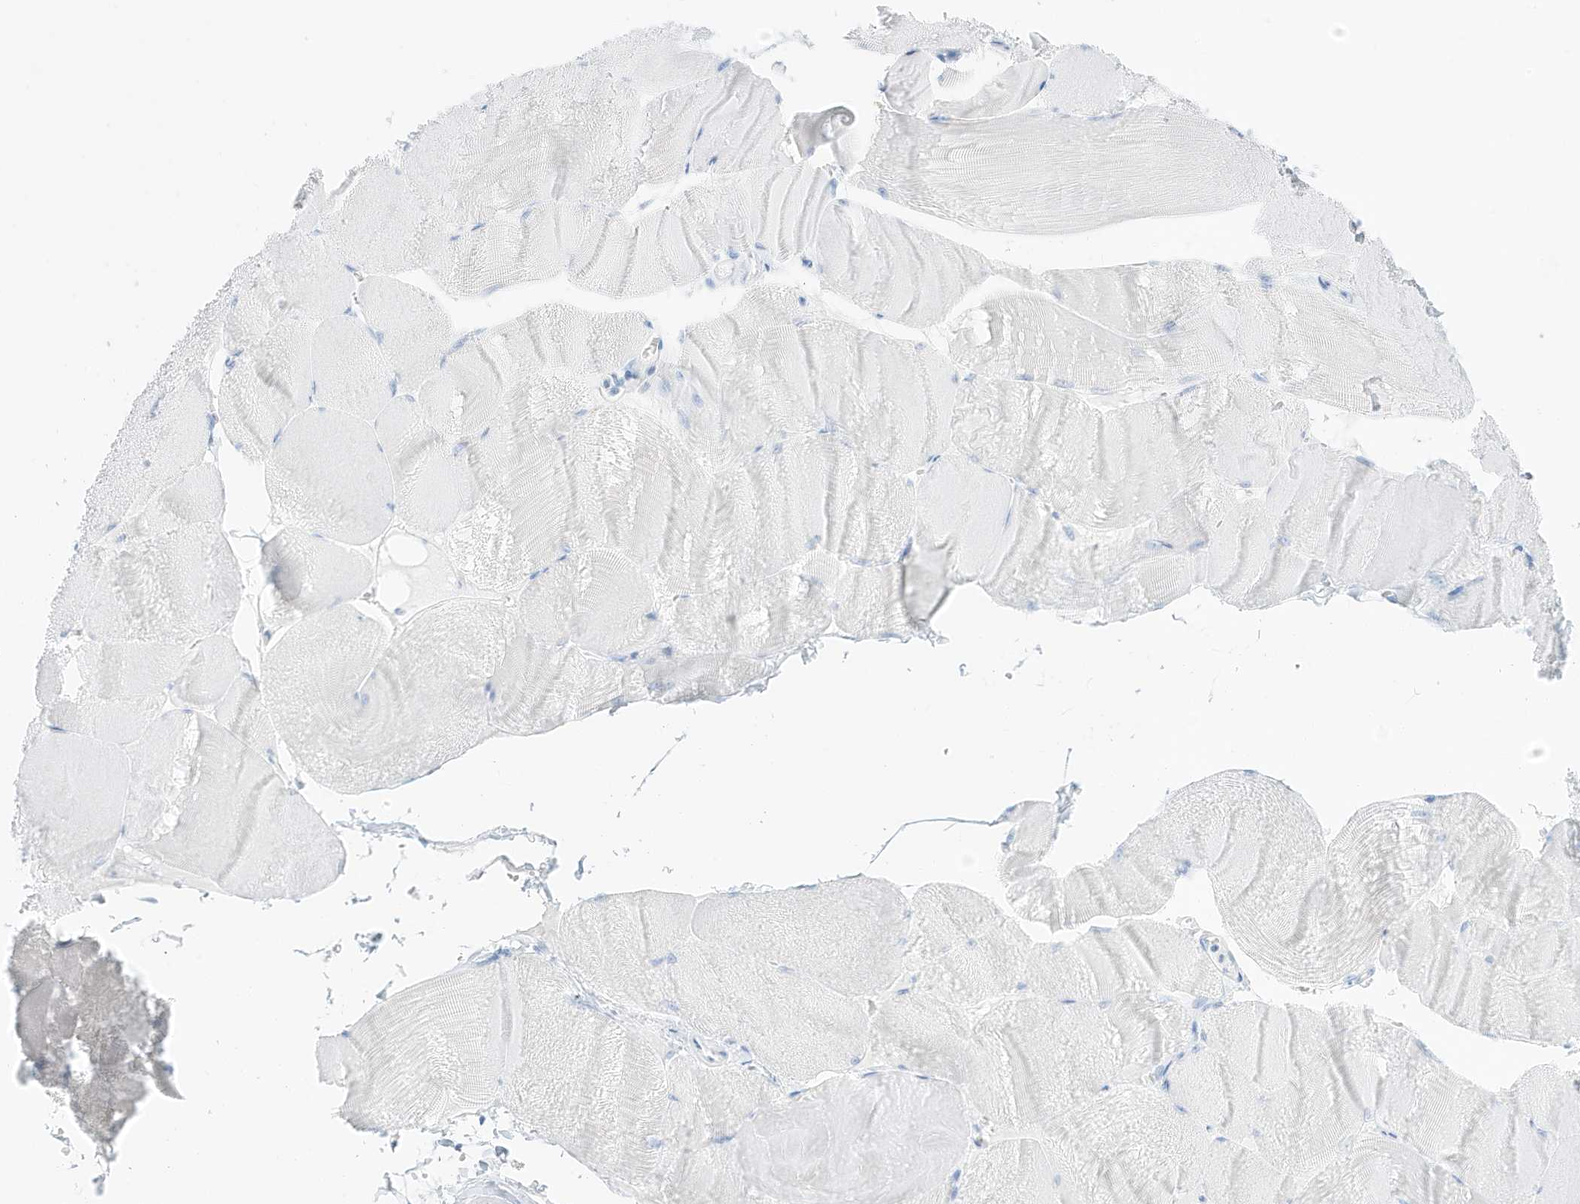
{"staining": {"intensity": "negative", "quantity": "none", "location": "none"}, "tissue": "skeletal muscle", "cell_type": "Myocytes", "image_type": "normal", "snomed": [{"axis": "morphology", "description": "Normal tissue, NOS"}, {"axis": "morphology", "description": "Basal cell carcinoma"}, {"axis": "topography", "description": "Skeletal muscle"}], "caption": "DAB immunohistochemical staining of normal human skeletal muscle reveals no significant positivity in myocytes.", "gene": "SLC22A13", "patient": {"sex": "female", "age": 64}}